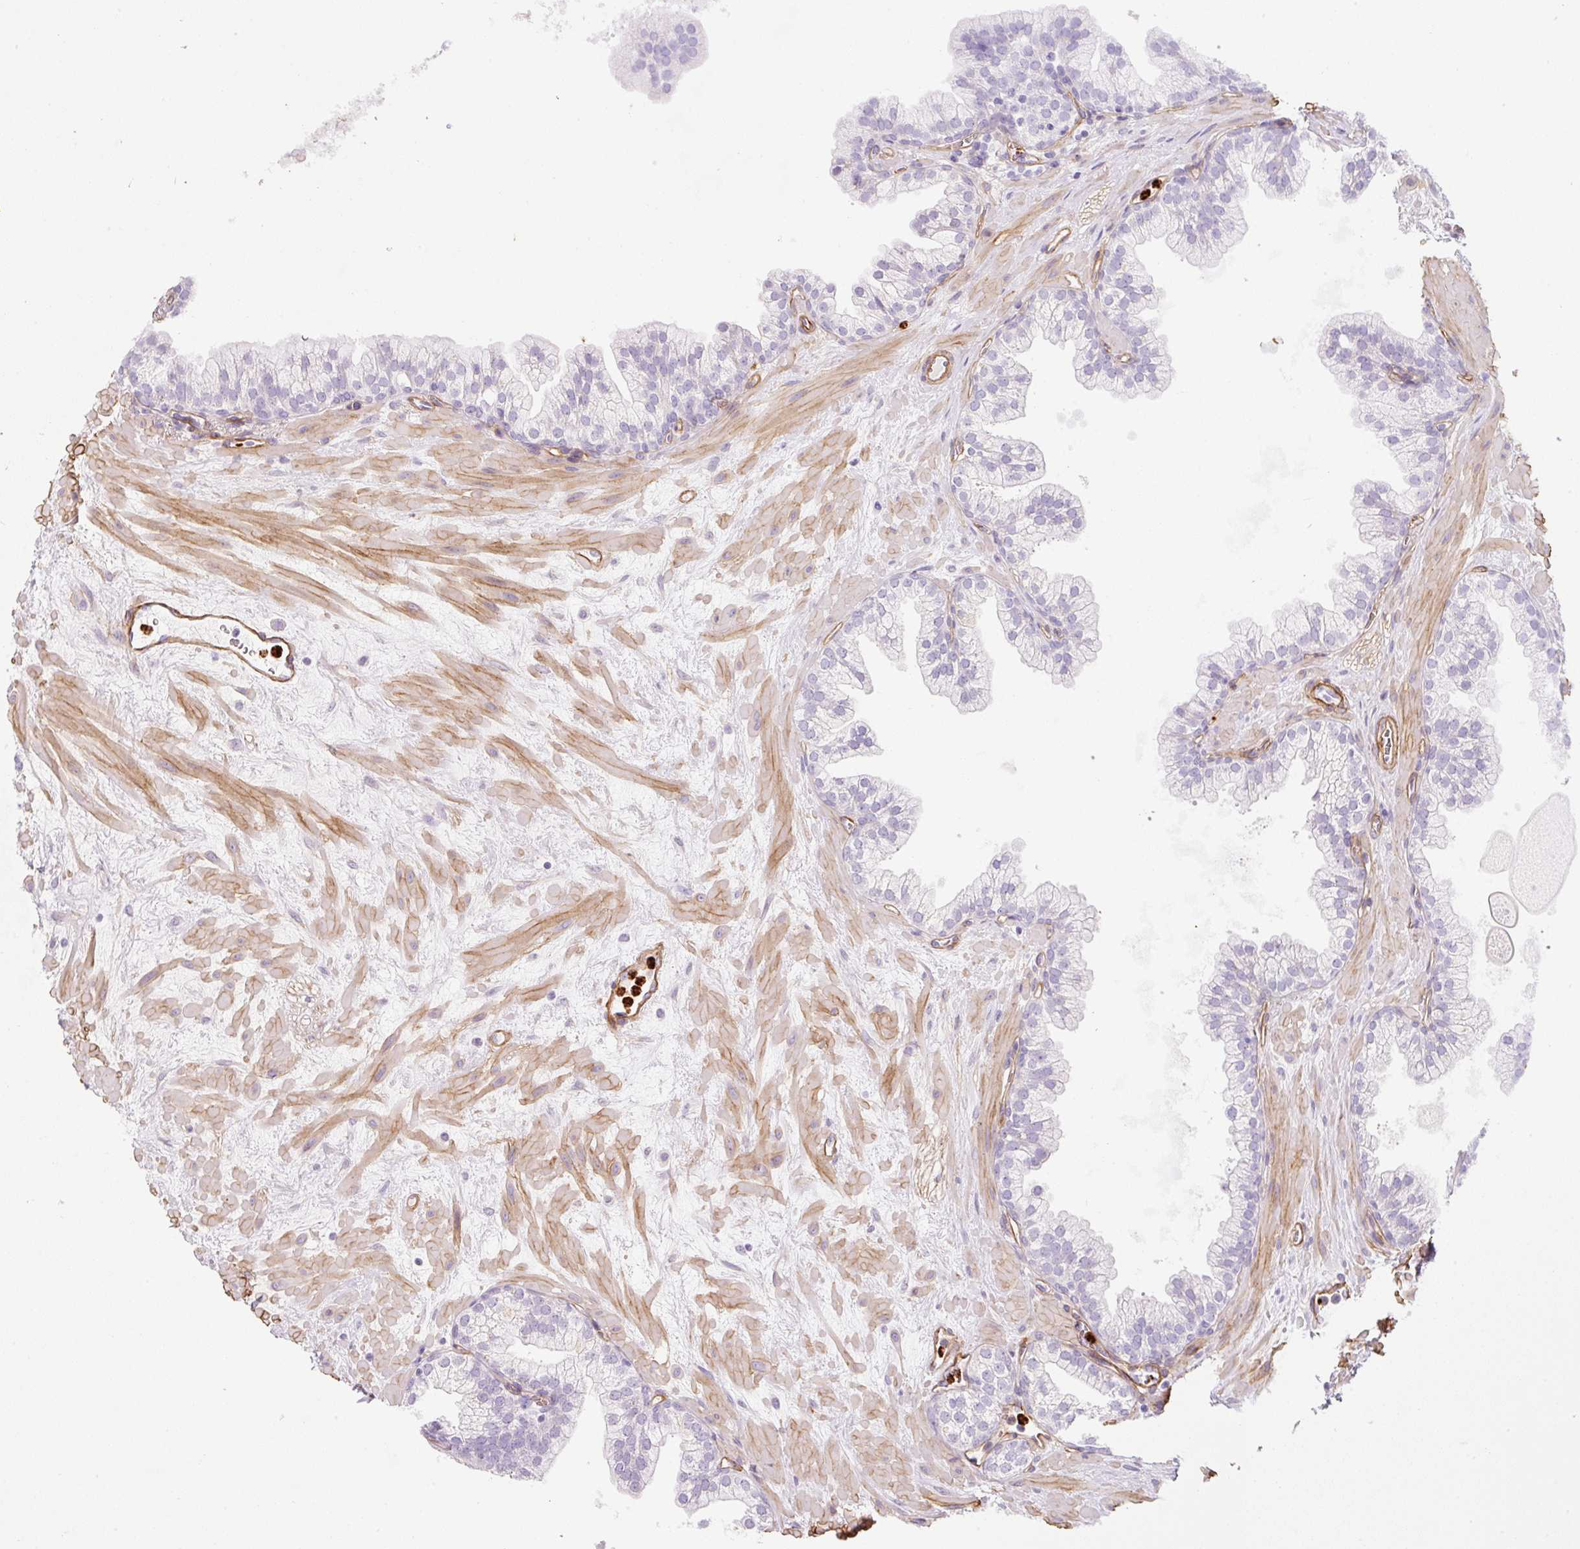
{"staining": {"intensity": "negative", "quantity": "none", "location": "none"}, "tissue": "prostate", "cell_type": "Glandular cells", "image_type": "normal", "snomed": [{"axis": "morphology", "description": "Normal tissue, NOS"}, {"axis": "topography", "description": "Prostate"}, {"axis": "topography", "description": "Peripheral nerve tissue"}], "caption": "High magnification brightfield microscopy of benign prostate stained with DAB (brown) and counterstained with hematoxylin (blue): glandular cells show no significant staining. (Brightfield microscopy of DAB IHC at high magnification).", "gene": "LOXL4", "patient": {"sex": "male", "age": 61}}